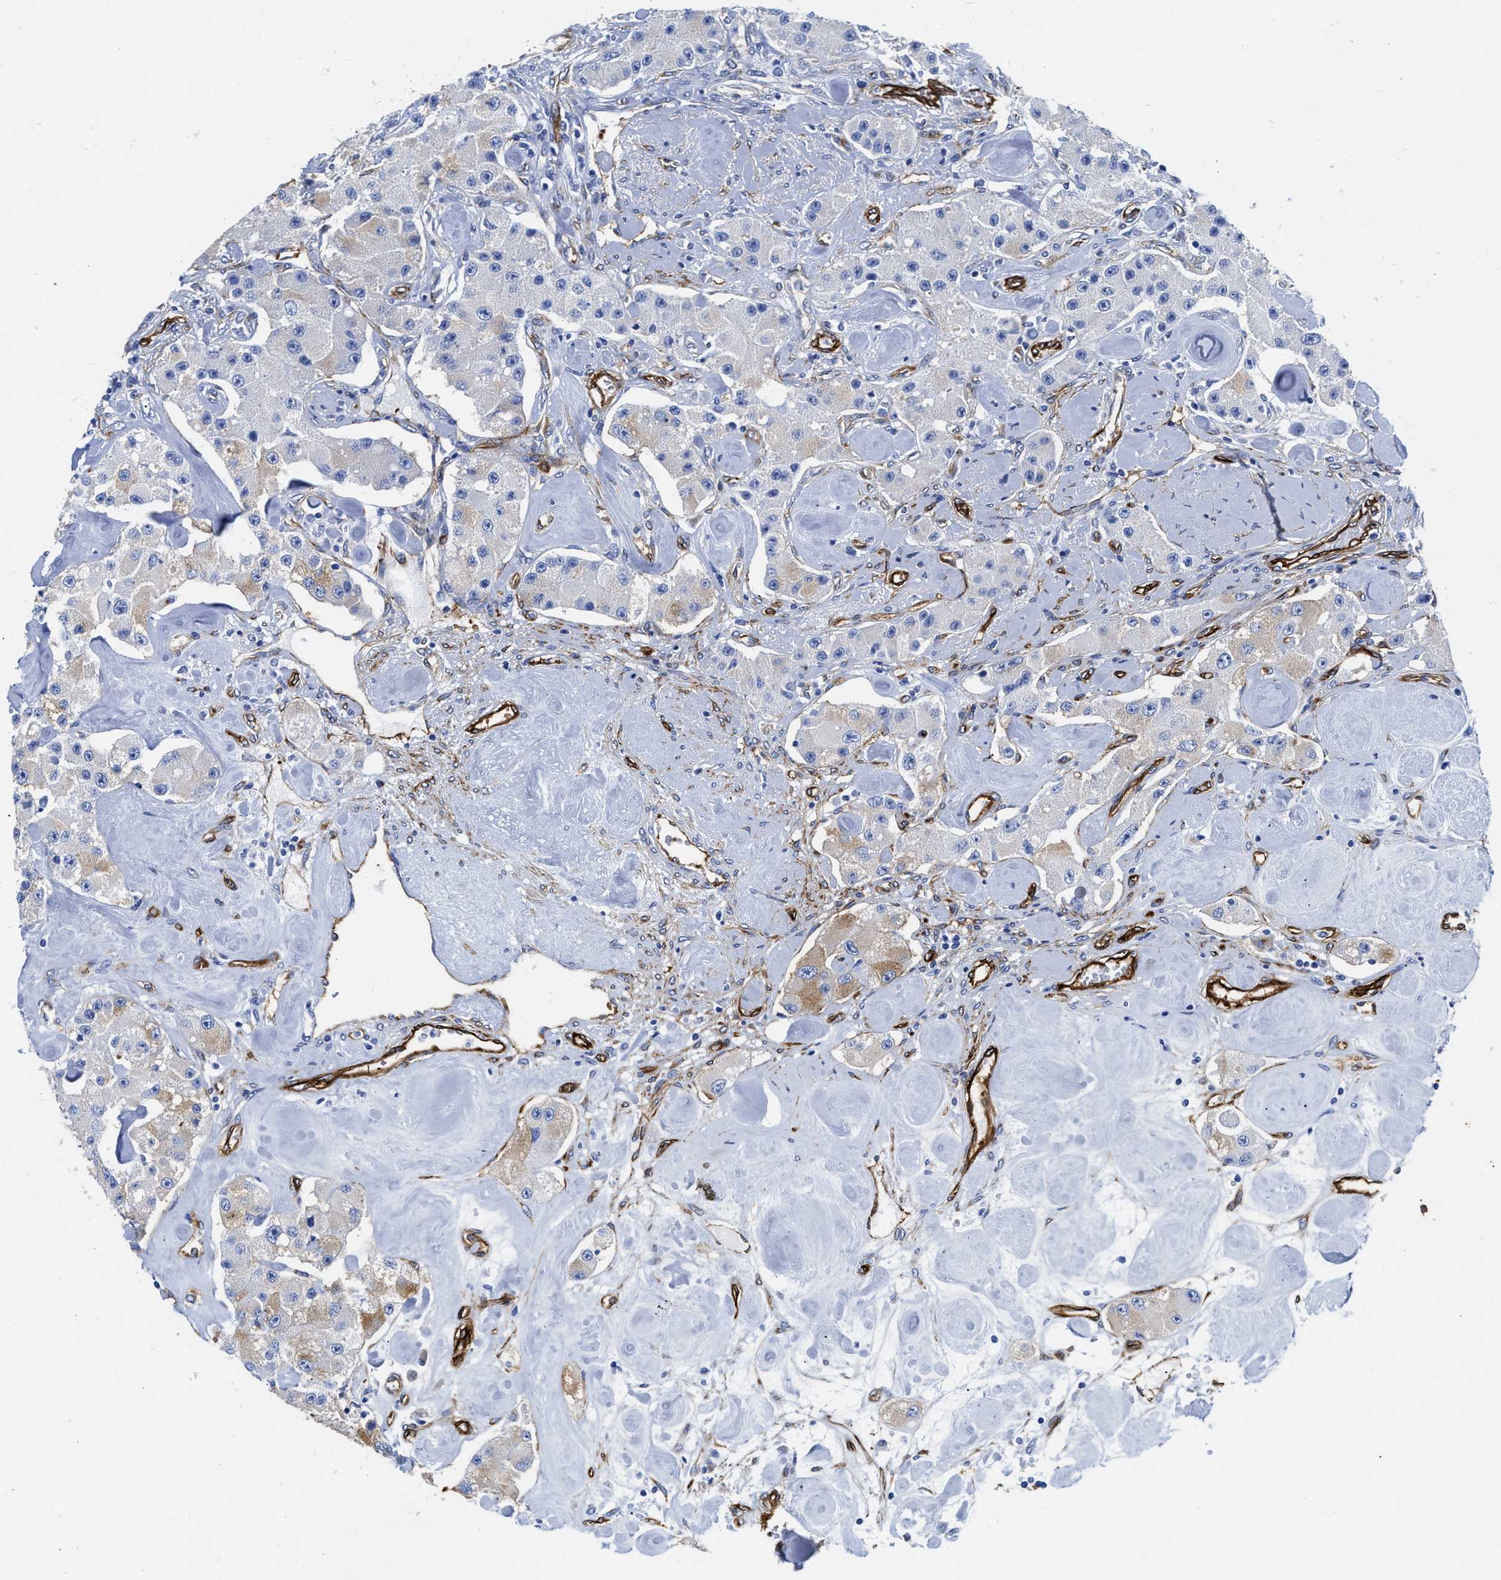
{"staining": {"intensity": "moderate", "quantity": "<25%", "location": "cytoplasmic/membranous"}, "tissue": "carcinoid", "cell_type": "Tumor cells", "image_type": "cancer", "snomed": [{"axis": "morphology", "description": "Carcinoid, malignant, NOS"}, {"axis": "topography", "description": "Pancreas"}], "caption": "Brown immunohistochemical staining in carcinoid exhibits moderate cytoplasmic/membranous staining in about <25% of tumor cells.", "gene": "TVP23B", "patient": {"sex": "male", "age": 41}}